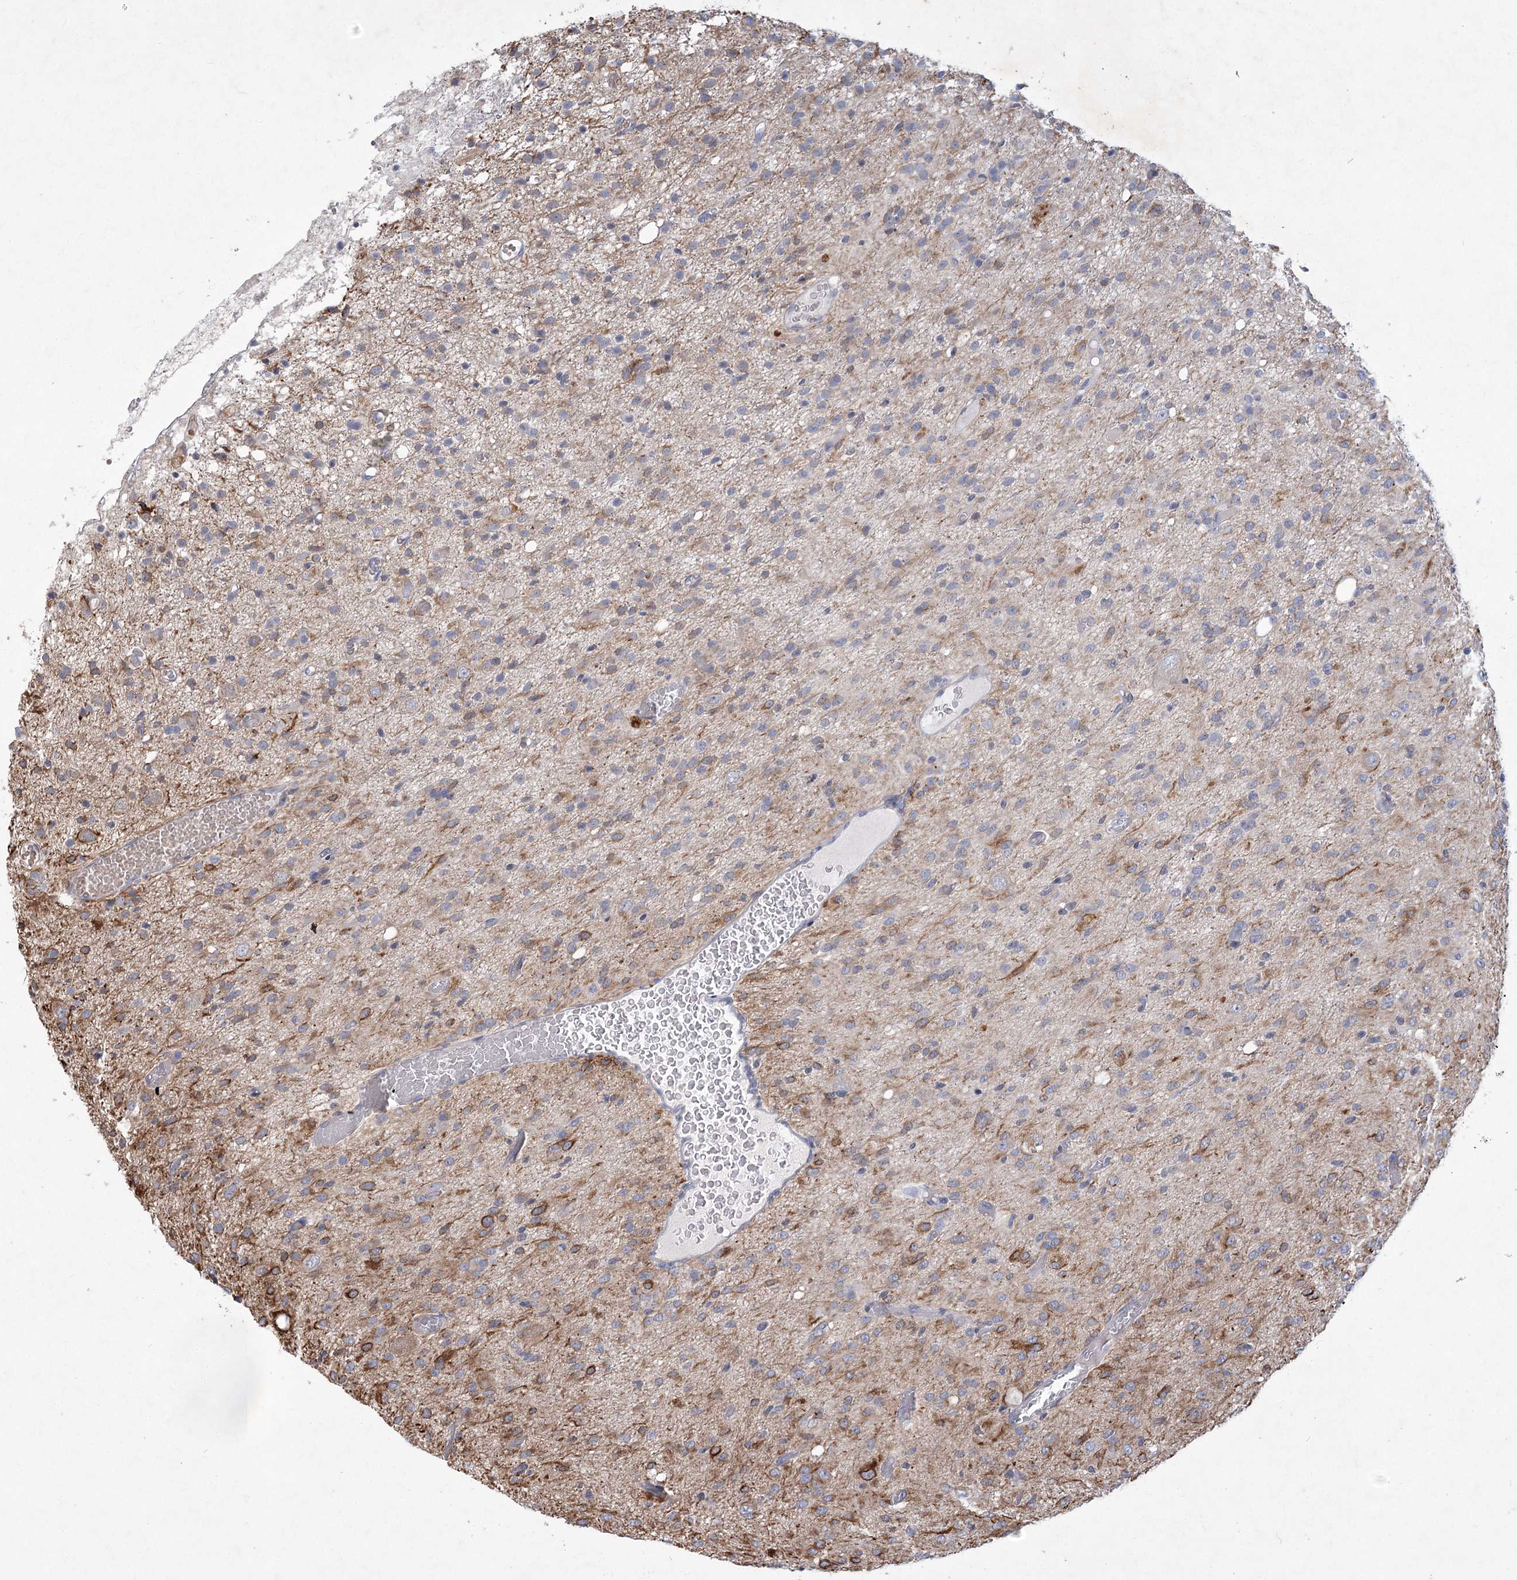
{"staining": {"intensity": "moderate", "quantity": "25%-75%", "location": "cytoplasmic/membranous"}, "tissue": "glioma", "cell_type": "Tumor cells", "image_type": "cancer", "snomed": [{"axis": "morphology", "description": "Glioma, malignant, High grade"}, {"axis": "topography", "description": "Brain"}], "caption": "A photomicrograph of malignant high-grade glioma stained for a protein displays moderate cytoplasmic/membranous brown staining in tumor cells.", "gene": "GCNT4", "patient": {"sex": "female", "age": 59}}